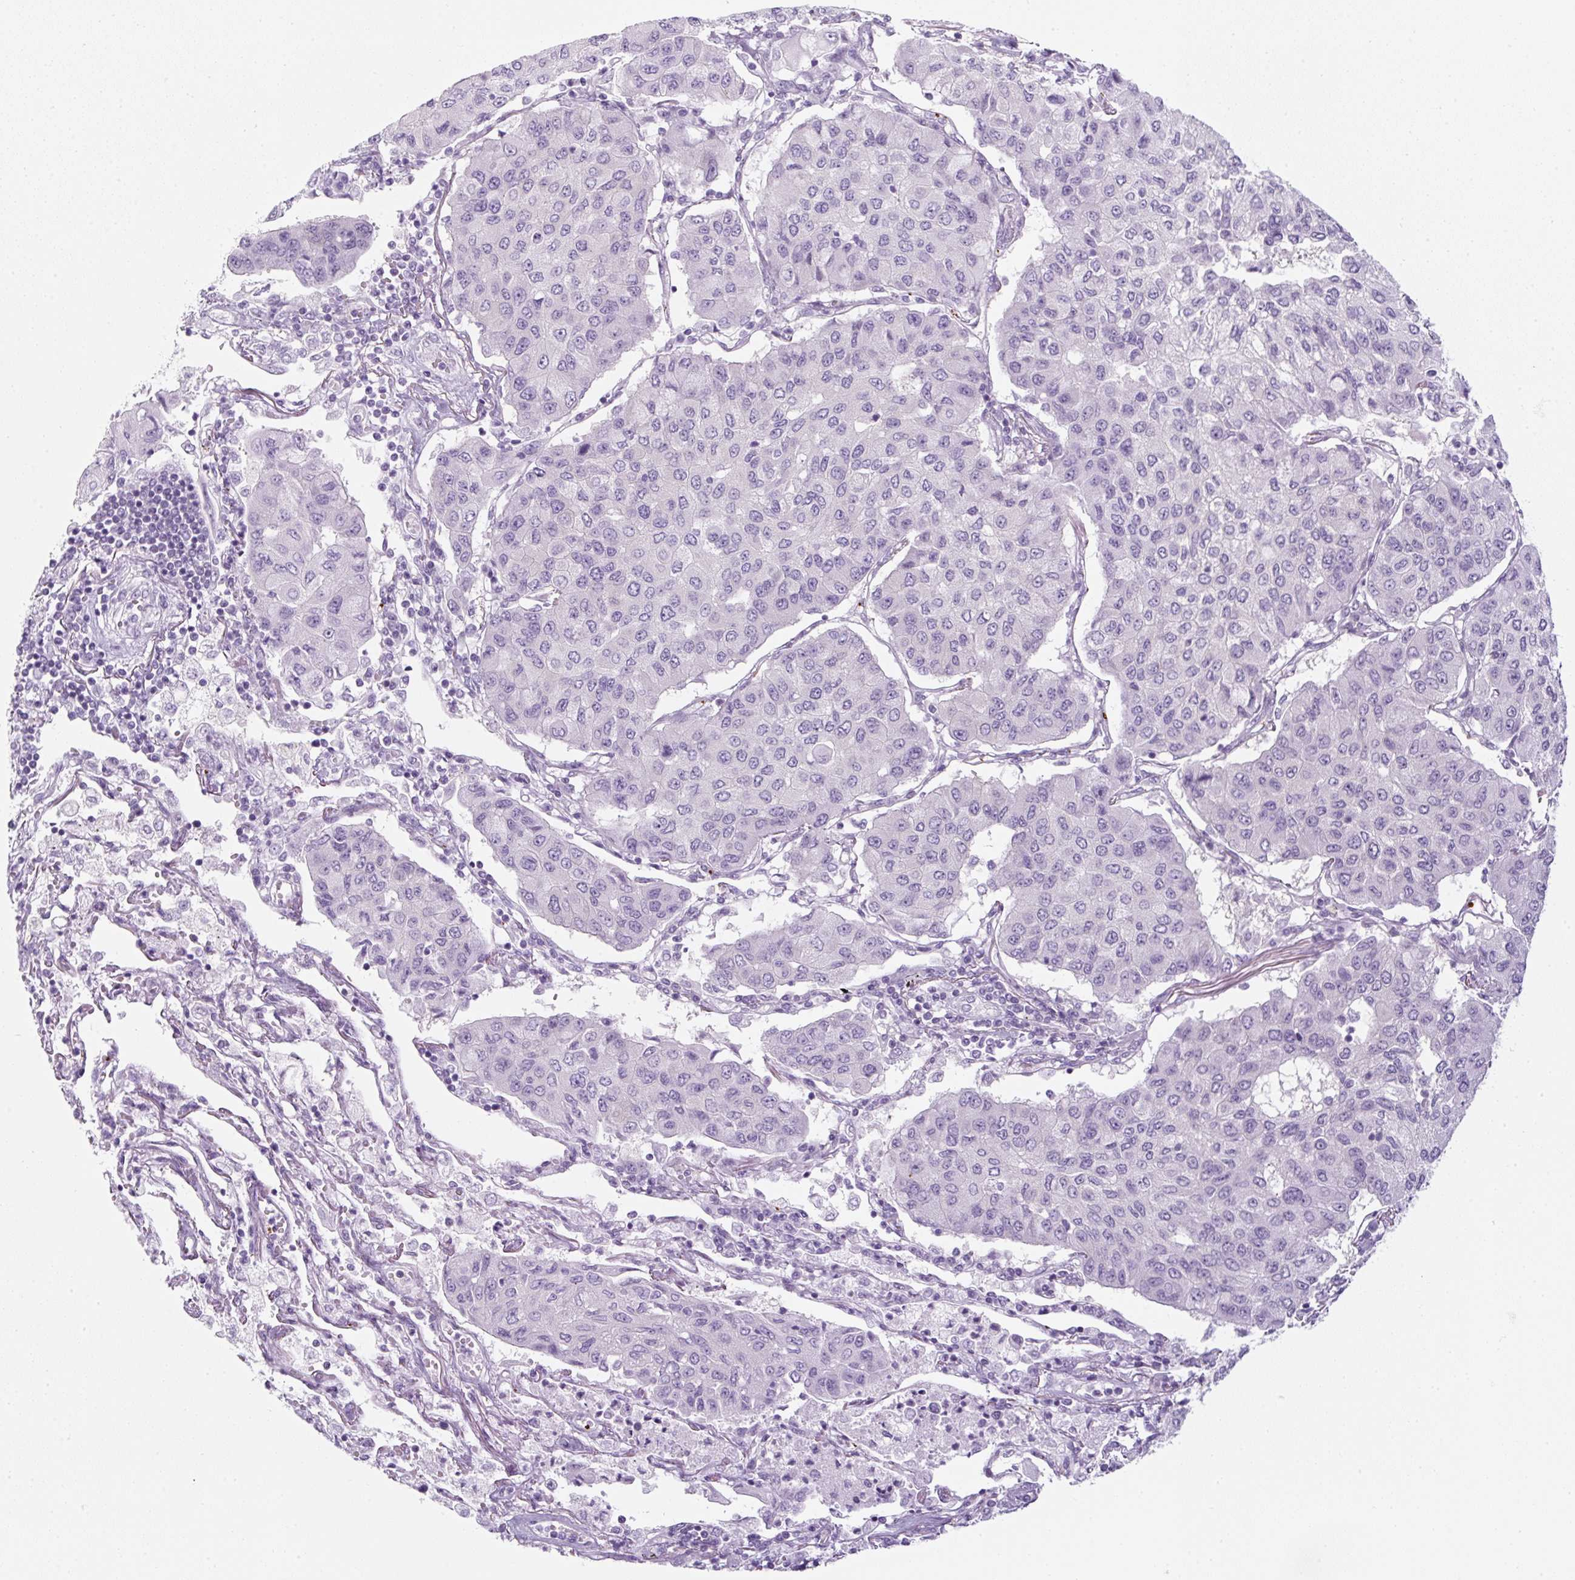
{"staining": {"intensity": "negative", "quantity": "none", "location": "none"}, "tissue": "lung cancer", "cell_type": "Tumor cells", "image_type": "cancer", "snomed": [{"axis": "morphology", "description": "Squamous cell carcinoma, NOS"}, {"axis": "topography", "description": "Lung"}], "caption": "Immunohistochemistry histopathology image of squamous cell carcinoma (lung) stained for a protein (brown), which reveals no expression in tumor cells.", "gene": "PF4V1", "patient": {"sex": "male", "age": 74}}